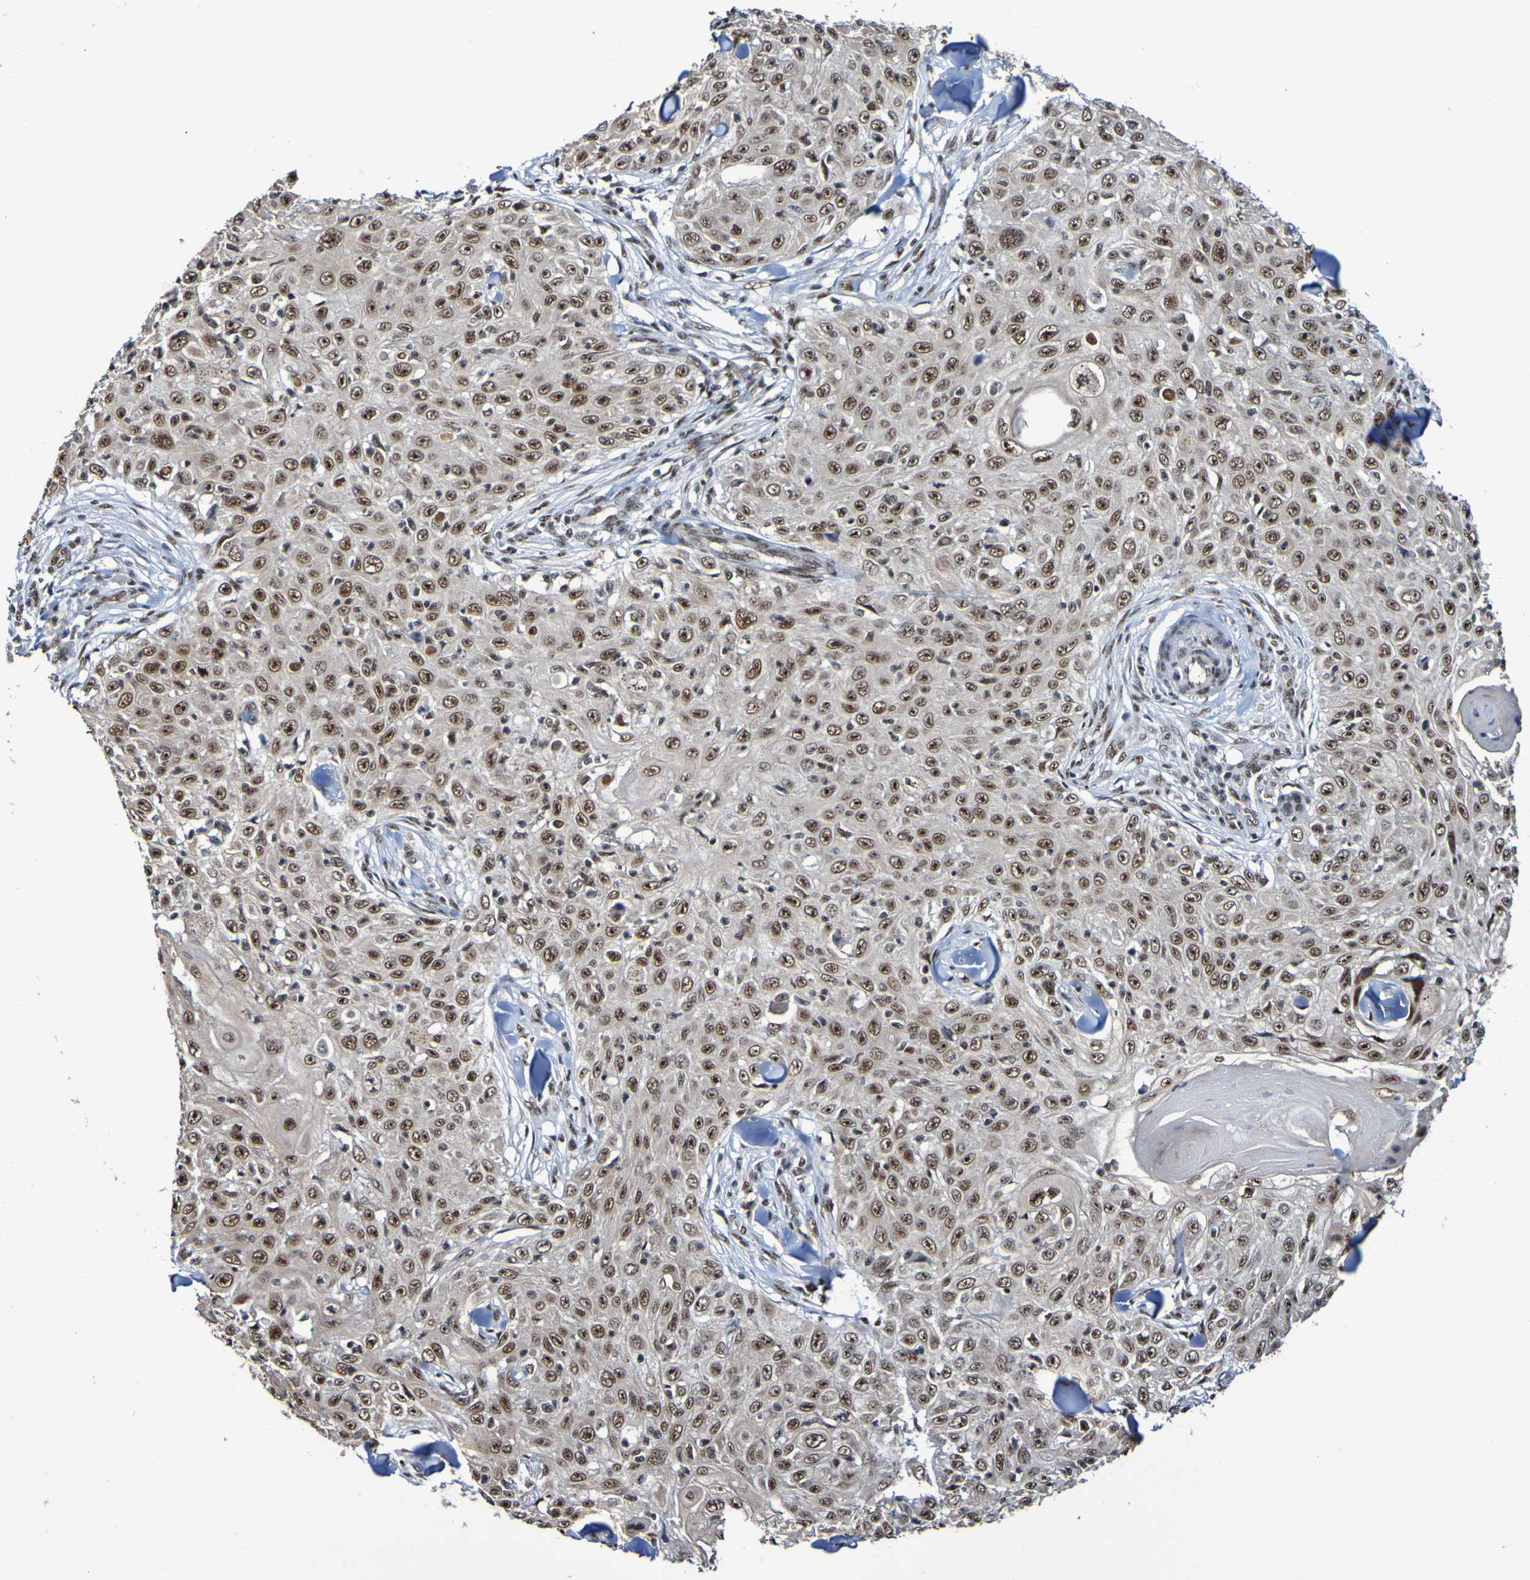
{"staining": {"intensity": "strong", "quantity": ">75%", "location": "nuclear"}, "tissue": "skin cancer", "cell_type": "Tumor cells", "image_type": "cancer", "snomed": [{"axis": "morphology", "description": "Squamous cell carcinoma, NOS"}, {"axis": "topography", "description": "Skin"}], "caption": "The histopathology image displays staining of skin cancer, revealing strong nuclear protein positivity (brown color) within tumor cells. The staining was performed using DAB, with brown indicating positive protein expression. Nuclei are stained blue with hematoxylin.", "gene": "CDC5L", "patient": {"sex": "male", "age": 86}}